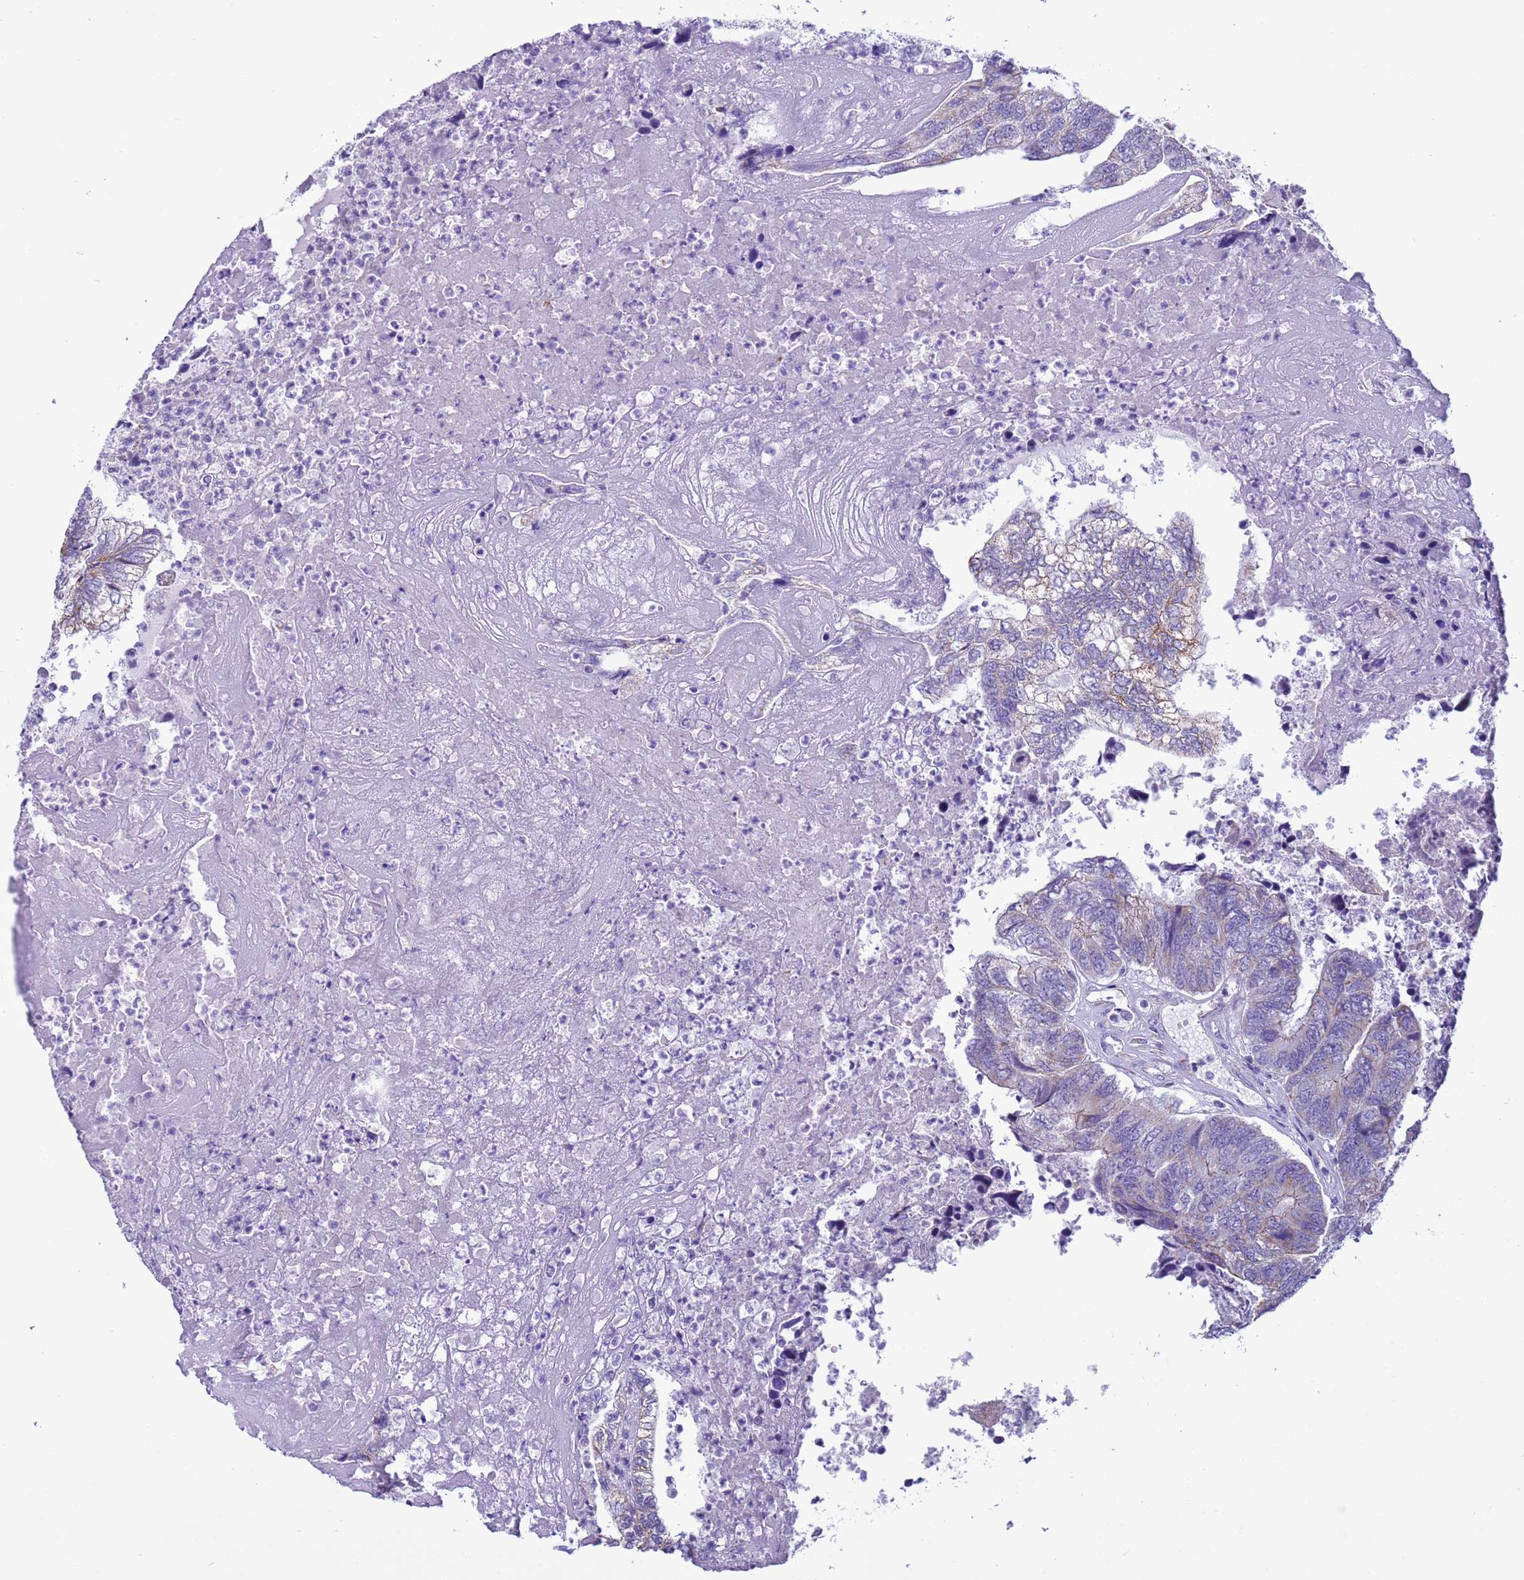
{"staining": {"intensity": "weak", "quantity": "25%-75%", "location": "cytoplasmic/membranous"}, "tissue": "colorectal cancer", "cell_type": "Tumor cells", "image_type": "cancer", "snomed": [{"axis": "morphology", "description": "Adenocarcinoma, NOS"}, {"axis": "topography", "description": "Colon"}], "caption": "Tumor cells display weak cytoplasmic/membranous positivity in approximately 25%-75% of cells in adenocarcinoma (colorectal). (Brightfield microscopy of DAB IHC at high magnification).", "gene": "NCALD", "patient": {"sex": "female", "age": 67}}